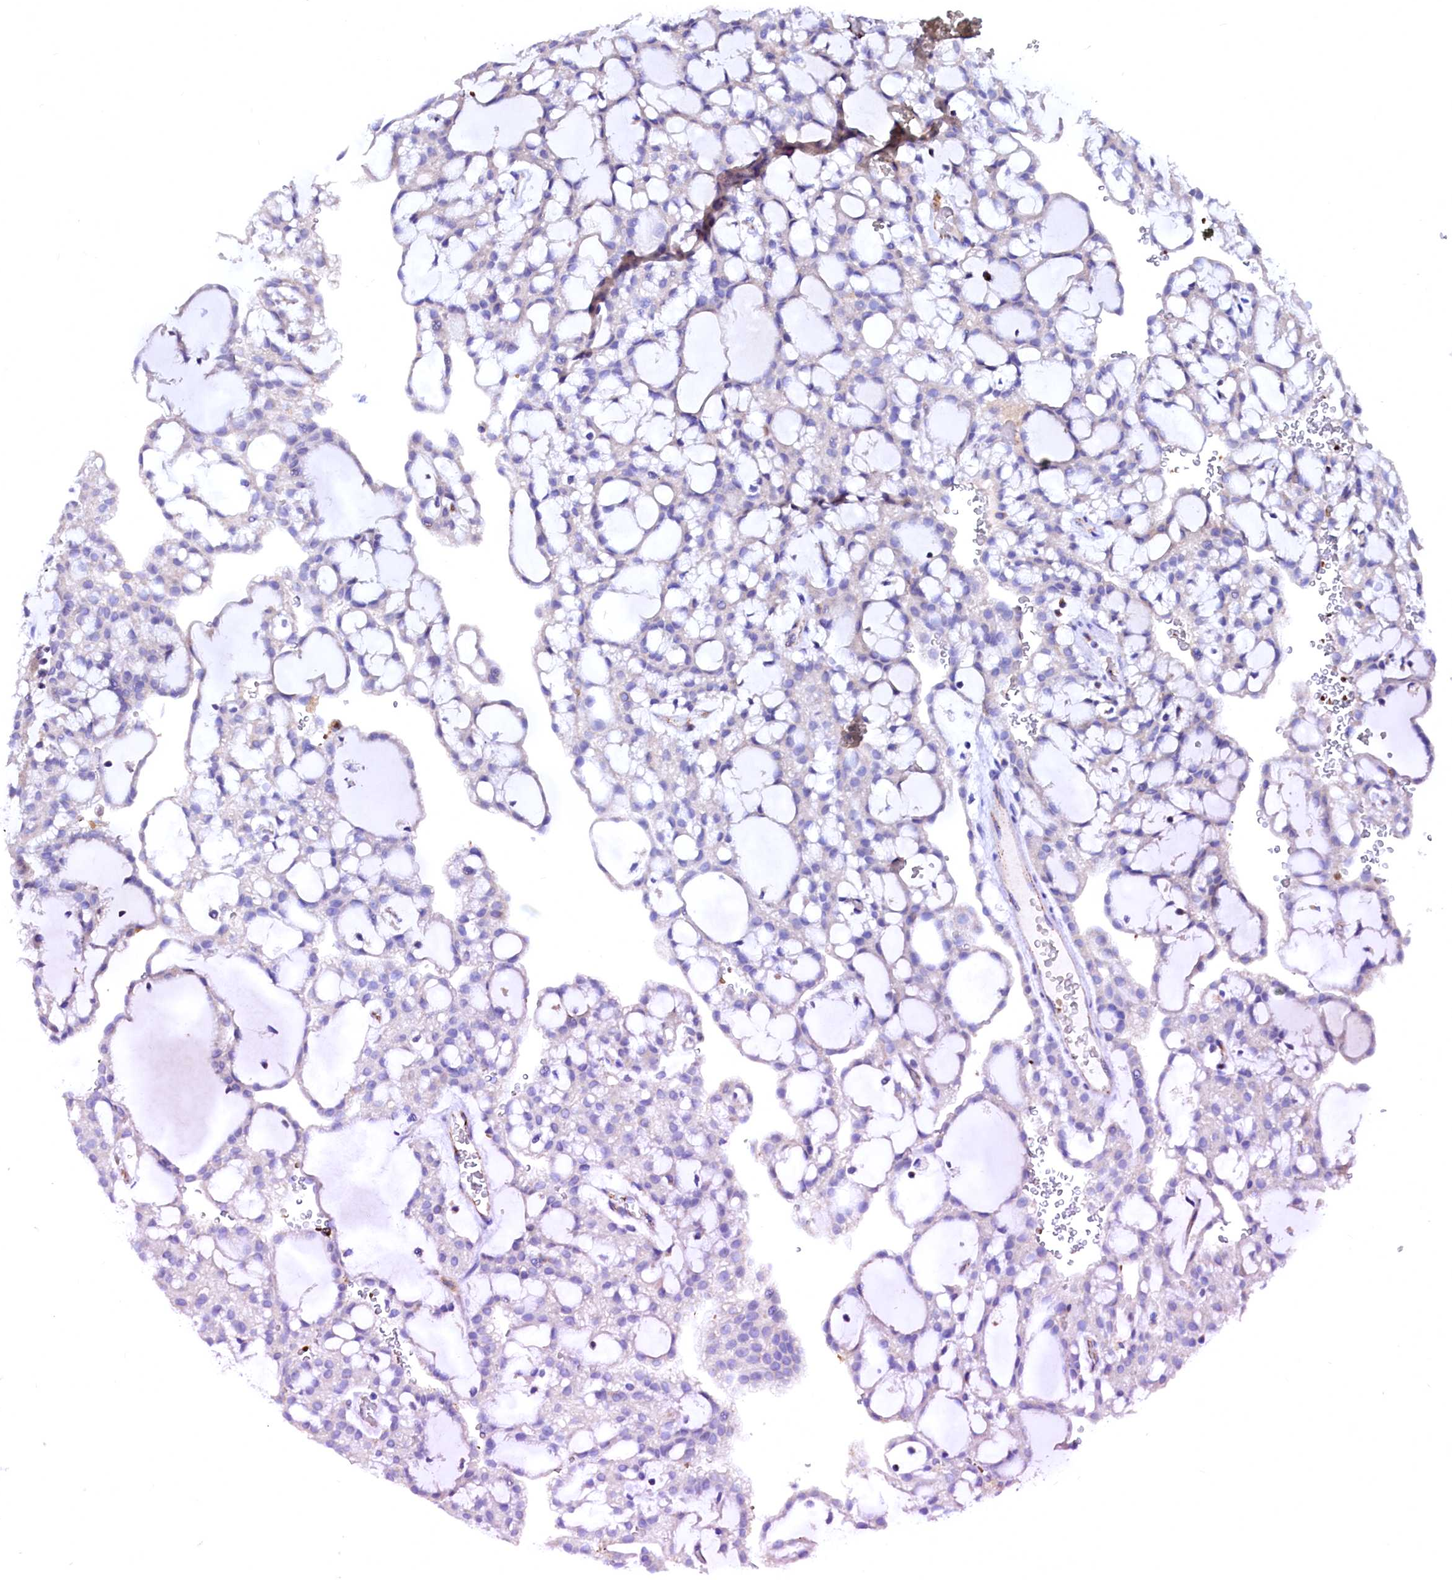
{"staining": {"intensity": "negative", "quantity": "none", "location": "none"}, "tissue": "renal cancer", "cell_type": "Tumor cells", "image_type": "cancer", "snomed": [{"axis": "morphology", "description": "Adenocarcinoma, NOS"}, {"axis": "topography", "description": "Kidney"}], "caption": "Renal adenocarcinoma was stained to show a protein in brown. There is no significant staining in tumor cells.", "gene": "RAB27A", "patient": {"sex": "male", "age": 63}}